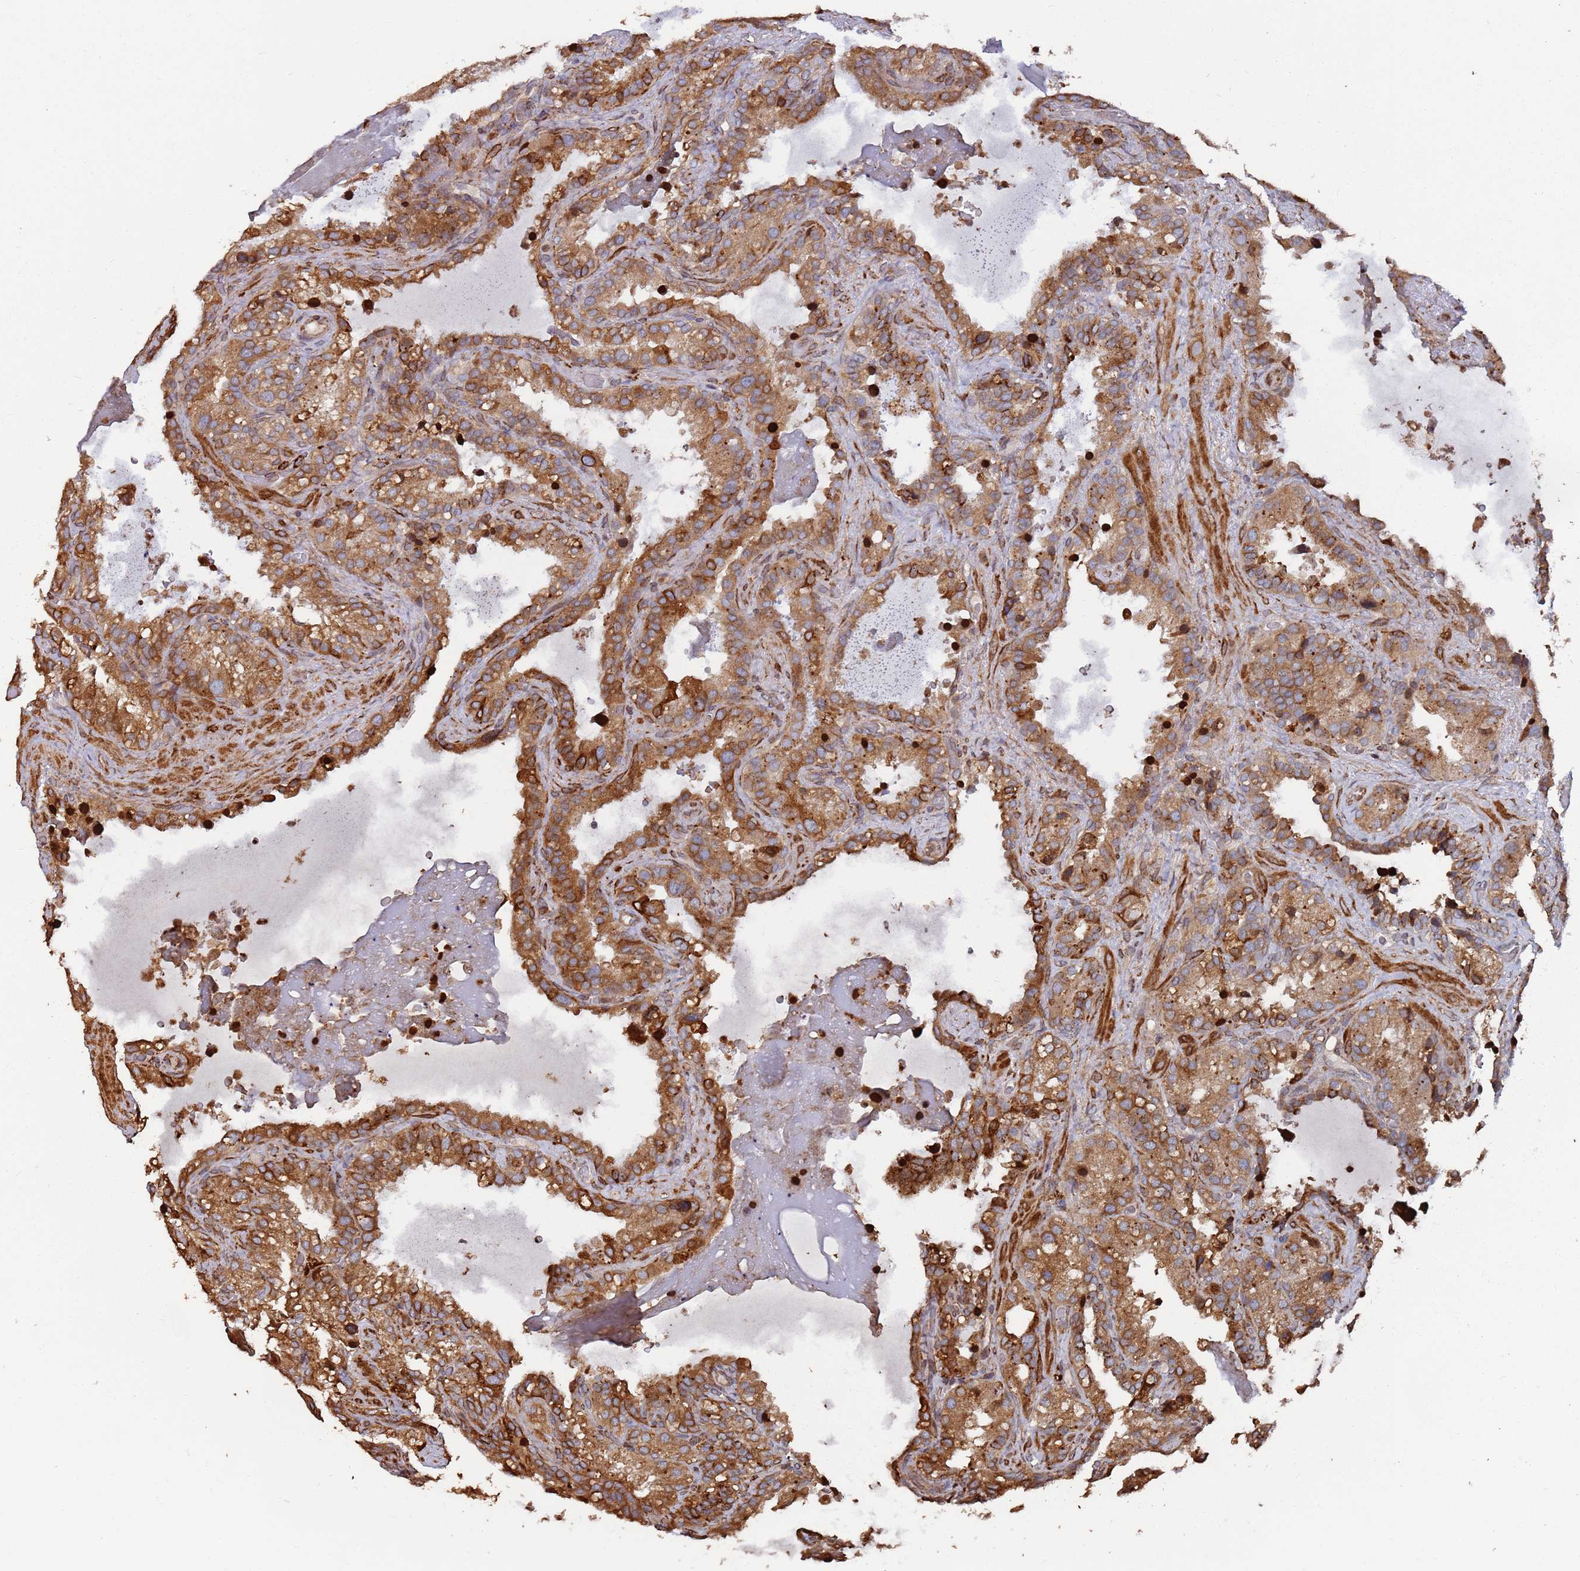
{"staining": {"intensity": "strong", "quantity": ">75%", "location": "cytoplasmic/membranous"}, "tissue": "seminal vesicle", "cell_type": "Glandular cells", "image_type": "normal", "snomed": [{"axis": "morphology", "description": "Normal tissue, NOS"}, {"axis": "topography", "description": "Prostate"}, {"axis": "topography", "description": "Seminal veicle"}], "caption": "IHC image of normal seminal vesicle: human seminal vesicle stained using immunohistochemistry demonstrates high levels of strong protein expression localized specifically in the cytoplasmic/membranous of glandular cells, appearing as a cytoplasmic/membranous brown color.", "gene": "LACC1", "patient": {"sex": "male", "age": 68}}